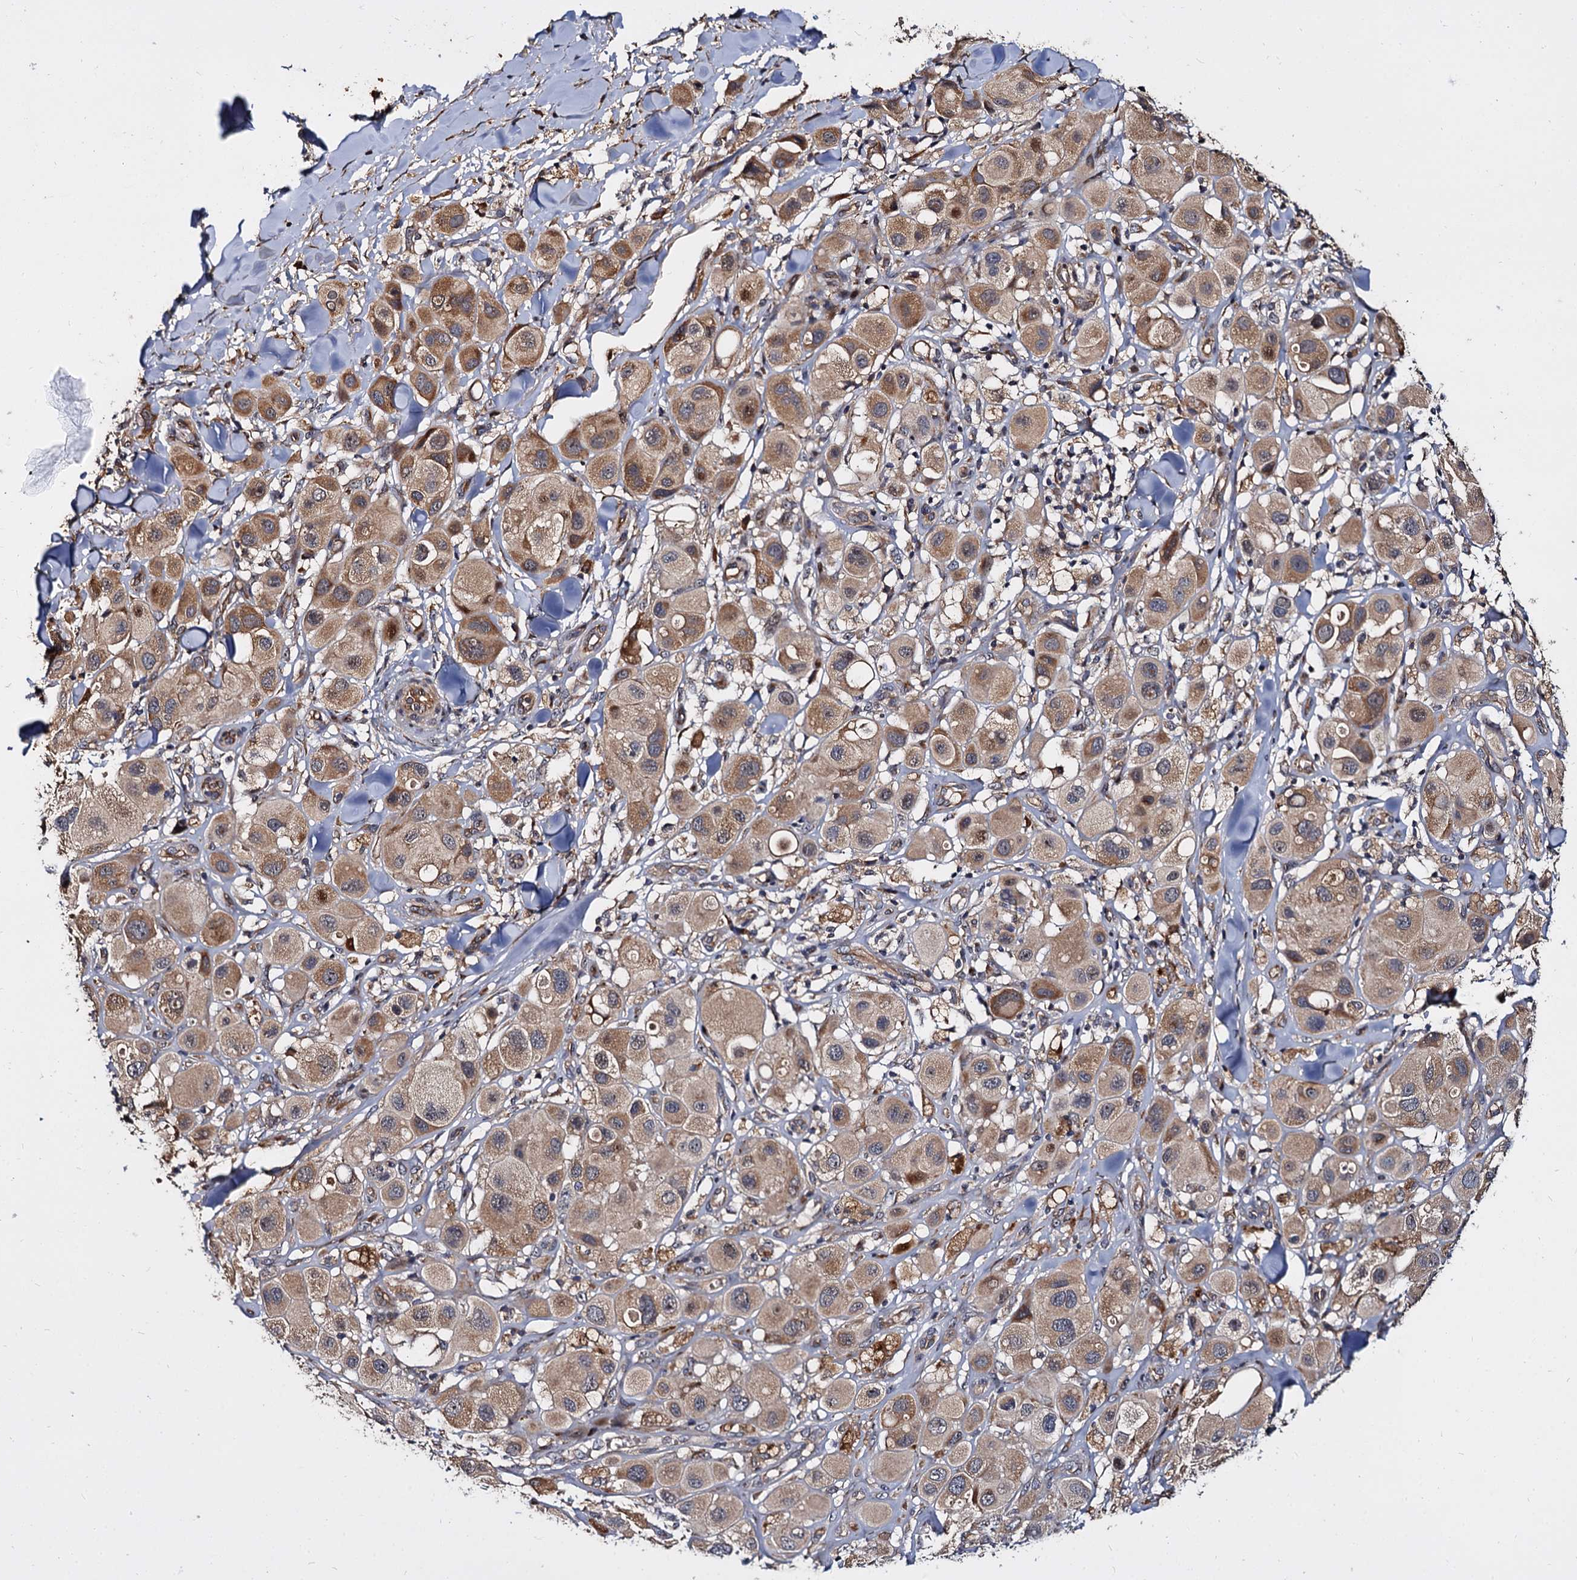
{"staining": {"intensity": "moderate", "quantity": ">75%", "location": "cytoplasmic/membranous"}, "tissue": "melanoma", "cell_type": "Tumor cells", "image_type": "cancer", "snomed": [{"axis": "morphology", "description": "Malignant melanoma, Metastatic site"}, {"axis": "topography", "description": "Skin"}], "caption": "Protein positivity by immunohistochemistry (IHC) reveals moderate cytoplasmic/membranous positivity in about >75% of tumor cells in melanoma. The staining was performed using DAB (3,3'-diaminobenzidine), with brown indicating positive protein expression. Nuclei are stained blue with hematoxylin.", "gene": "WWC3", "patient": {"sex": "male", "age": 41}}